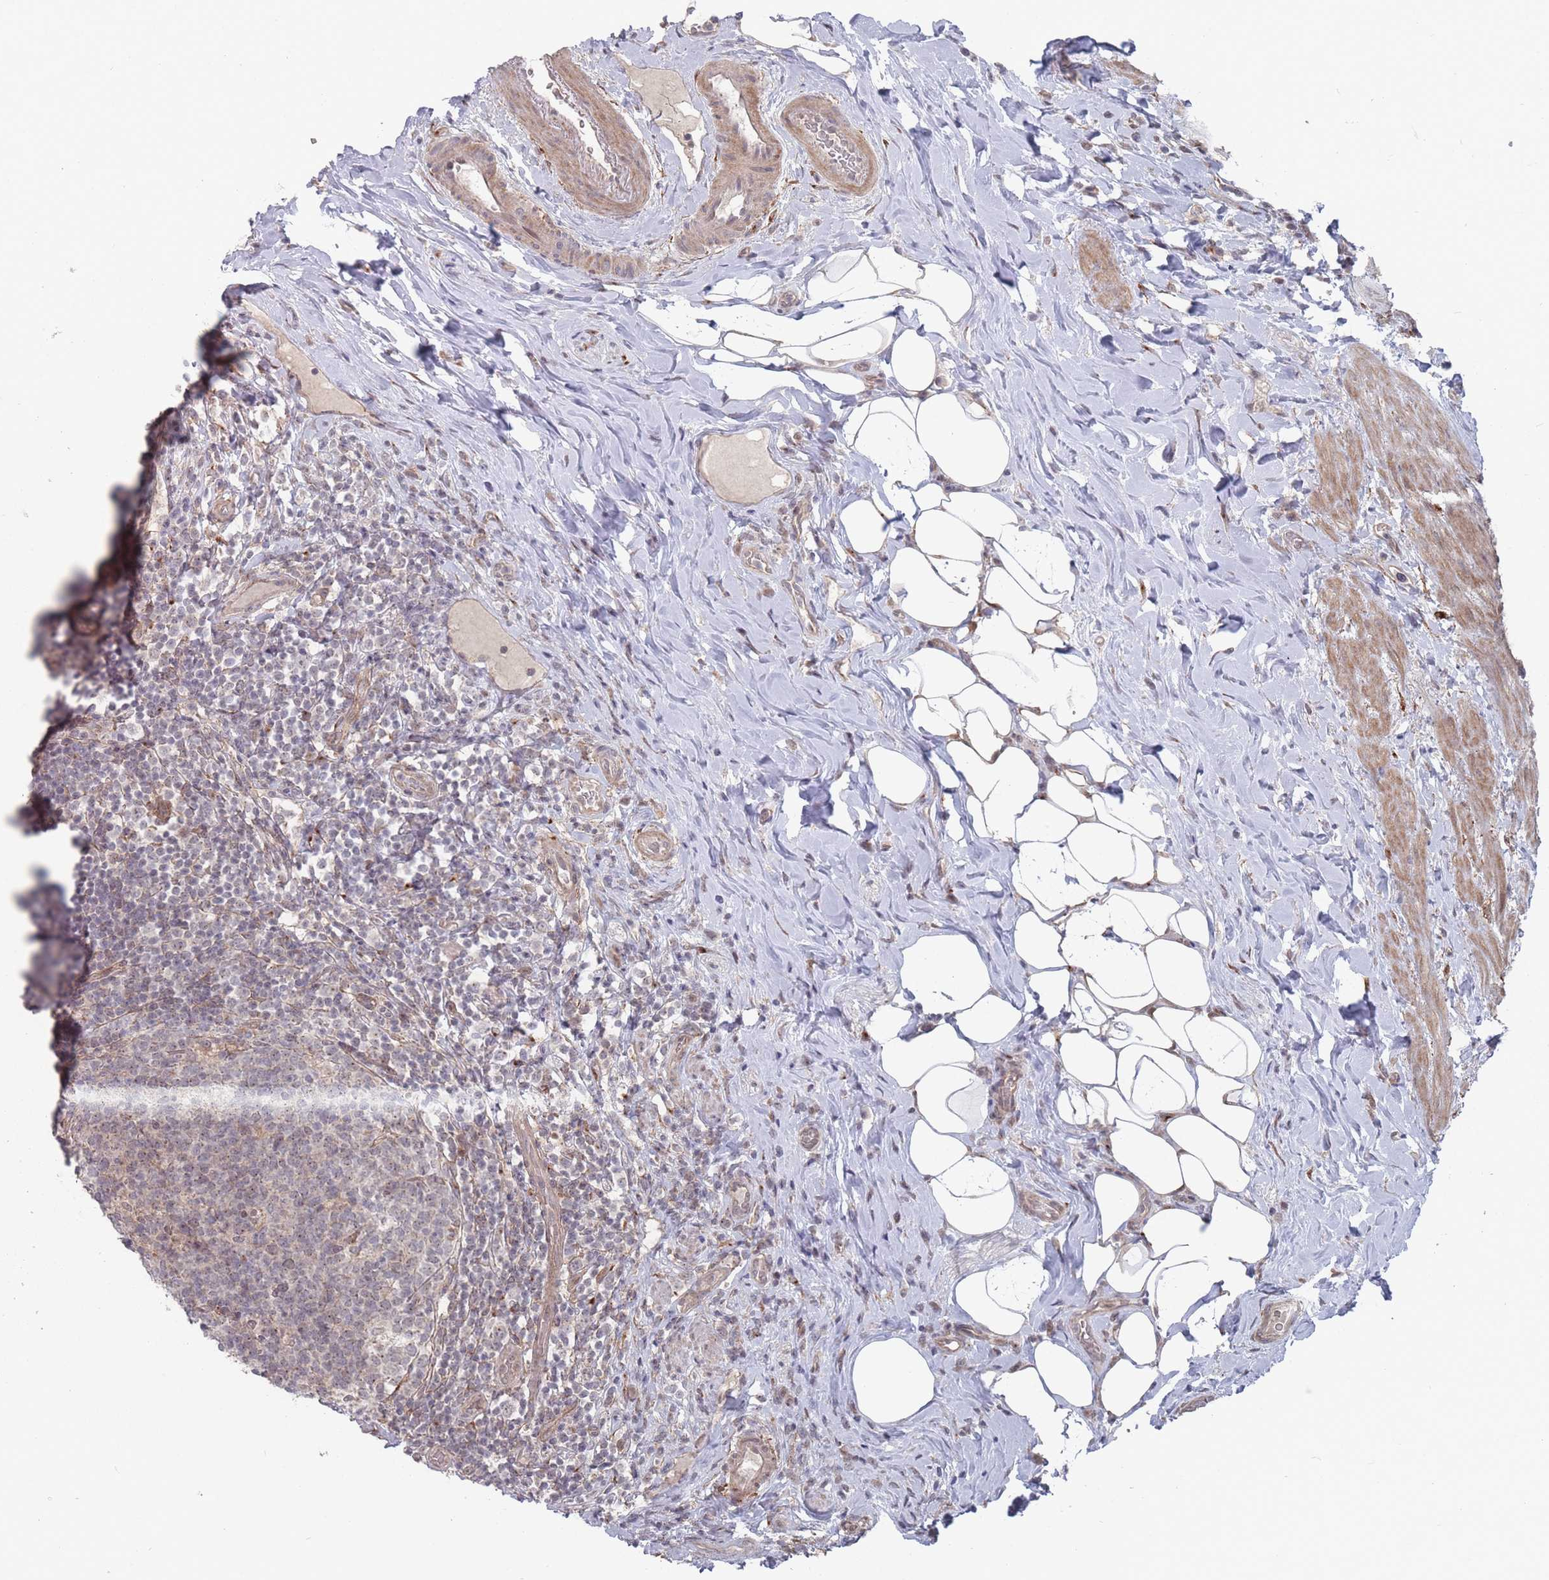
{"staining": {"intensity": "moderate", "quantity": ">75%", "location": "nuclear"}, "tissue": "appendix", "cell_type": "Glandular cells", "image_type": "normal", "snomed": [{"axis": "morphology", "description": "Normal tissue, NOS"}, {"axis": "topography", "description": "Appendix"}], "caption": "The image displays staining of benign appendix, revealing moderate nuclear protein positivity (brown color) within glandular cells.", "gene": "CNTRL", "patient": {"sex": "female", "age": 43}}